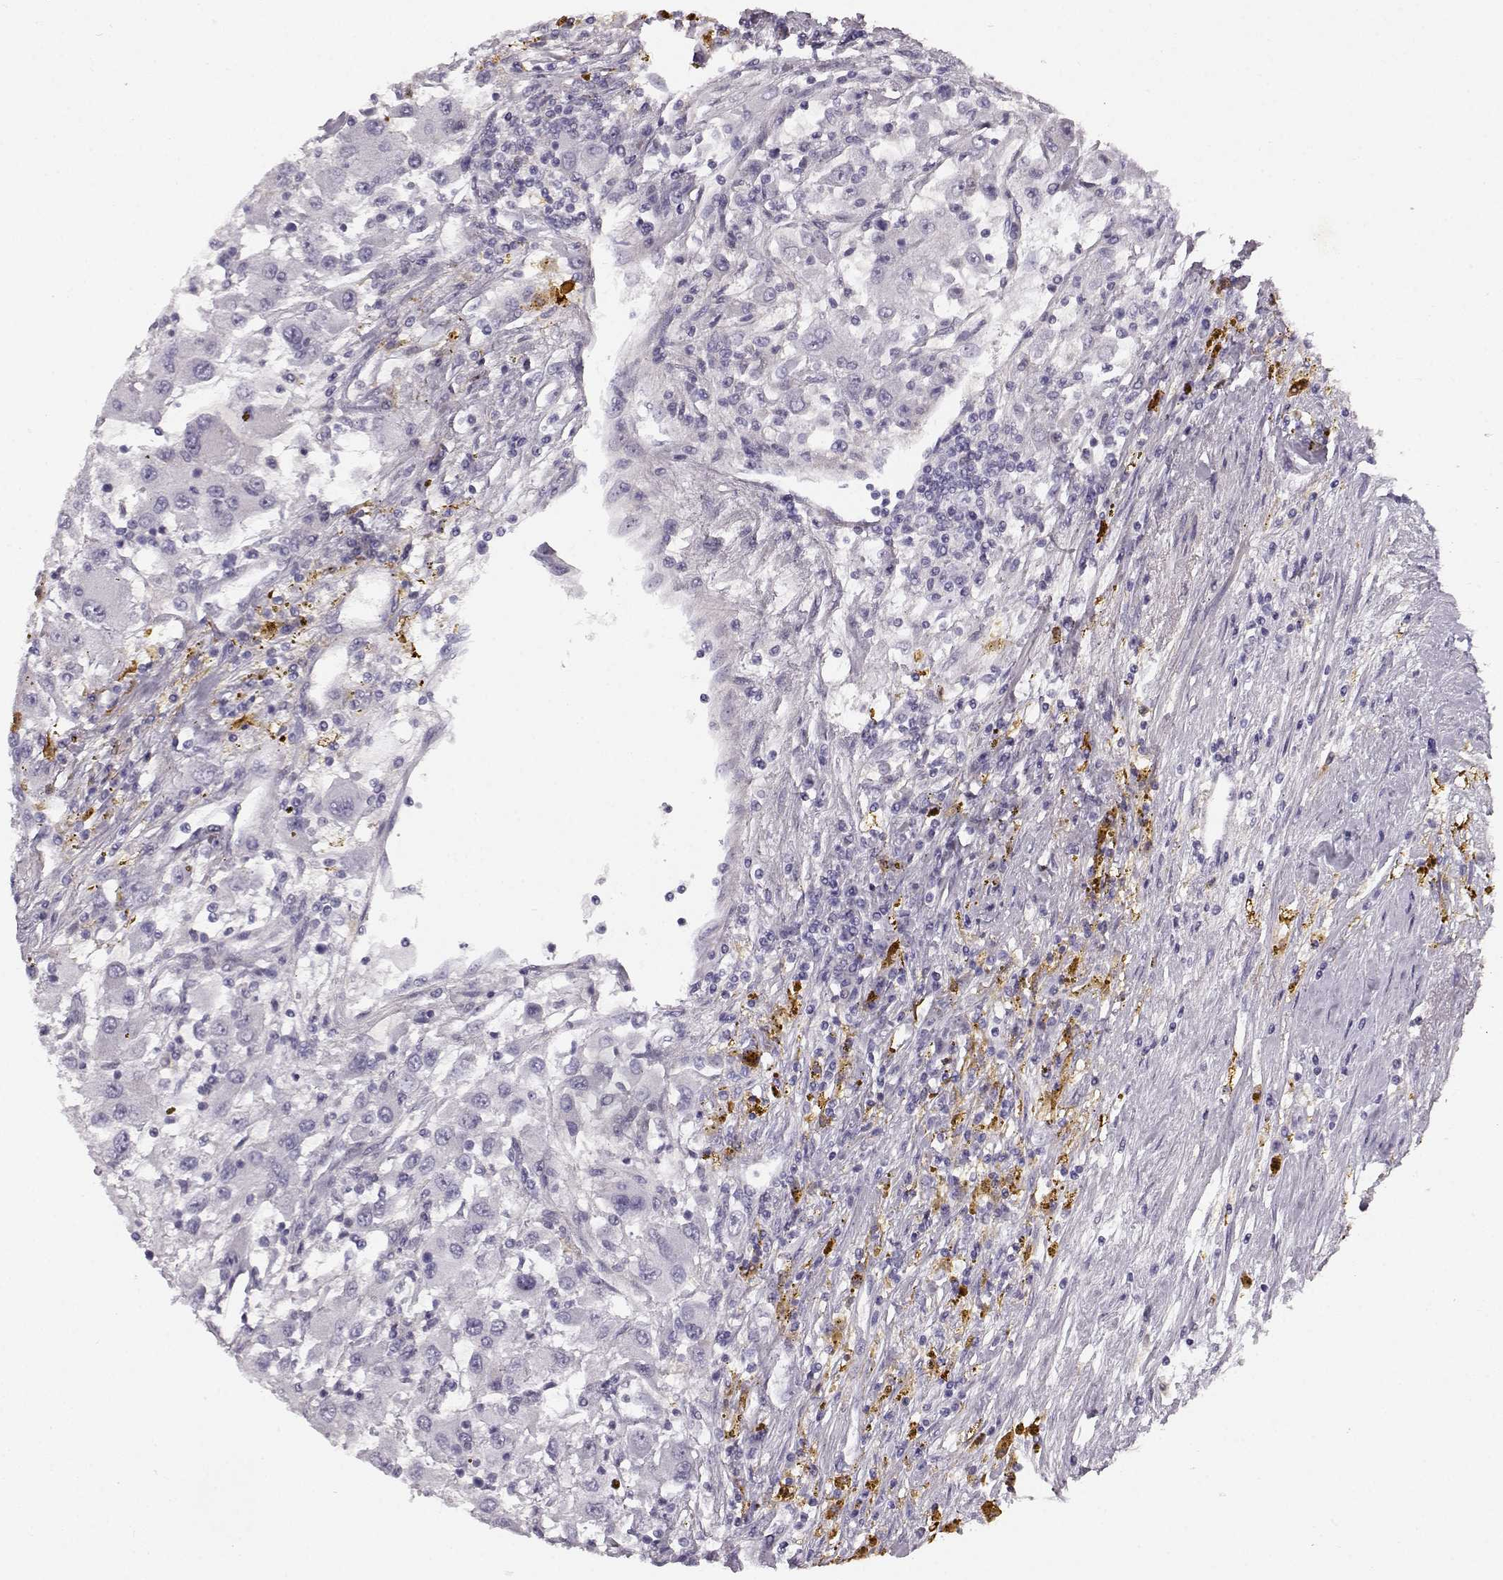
{"staining": {"intensity": "weak", "quantity": "<25%", "location": "cytoplasmic/membranous"}, "tissue": "renal cancer", "cell_type": "Tumor cells", "image_type": "cancer", "snomed": [{"axis": "morphology", "description": "Adenocarcinoma, NOS"}, {"axis": "topography", "description": "Kidney"}], "caption": "IHC of renal cancer (adenocarcinoma) demonstrates no positivity in tumor cells.", "gene": "KIAA0319", "patient": {"sex": "female", "age": 67}}